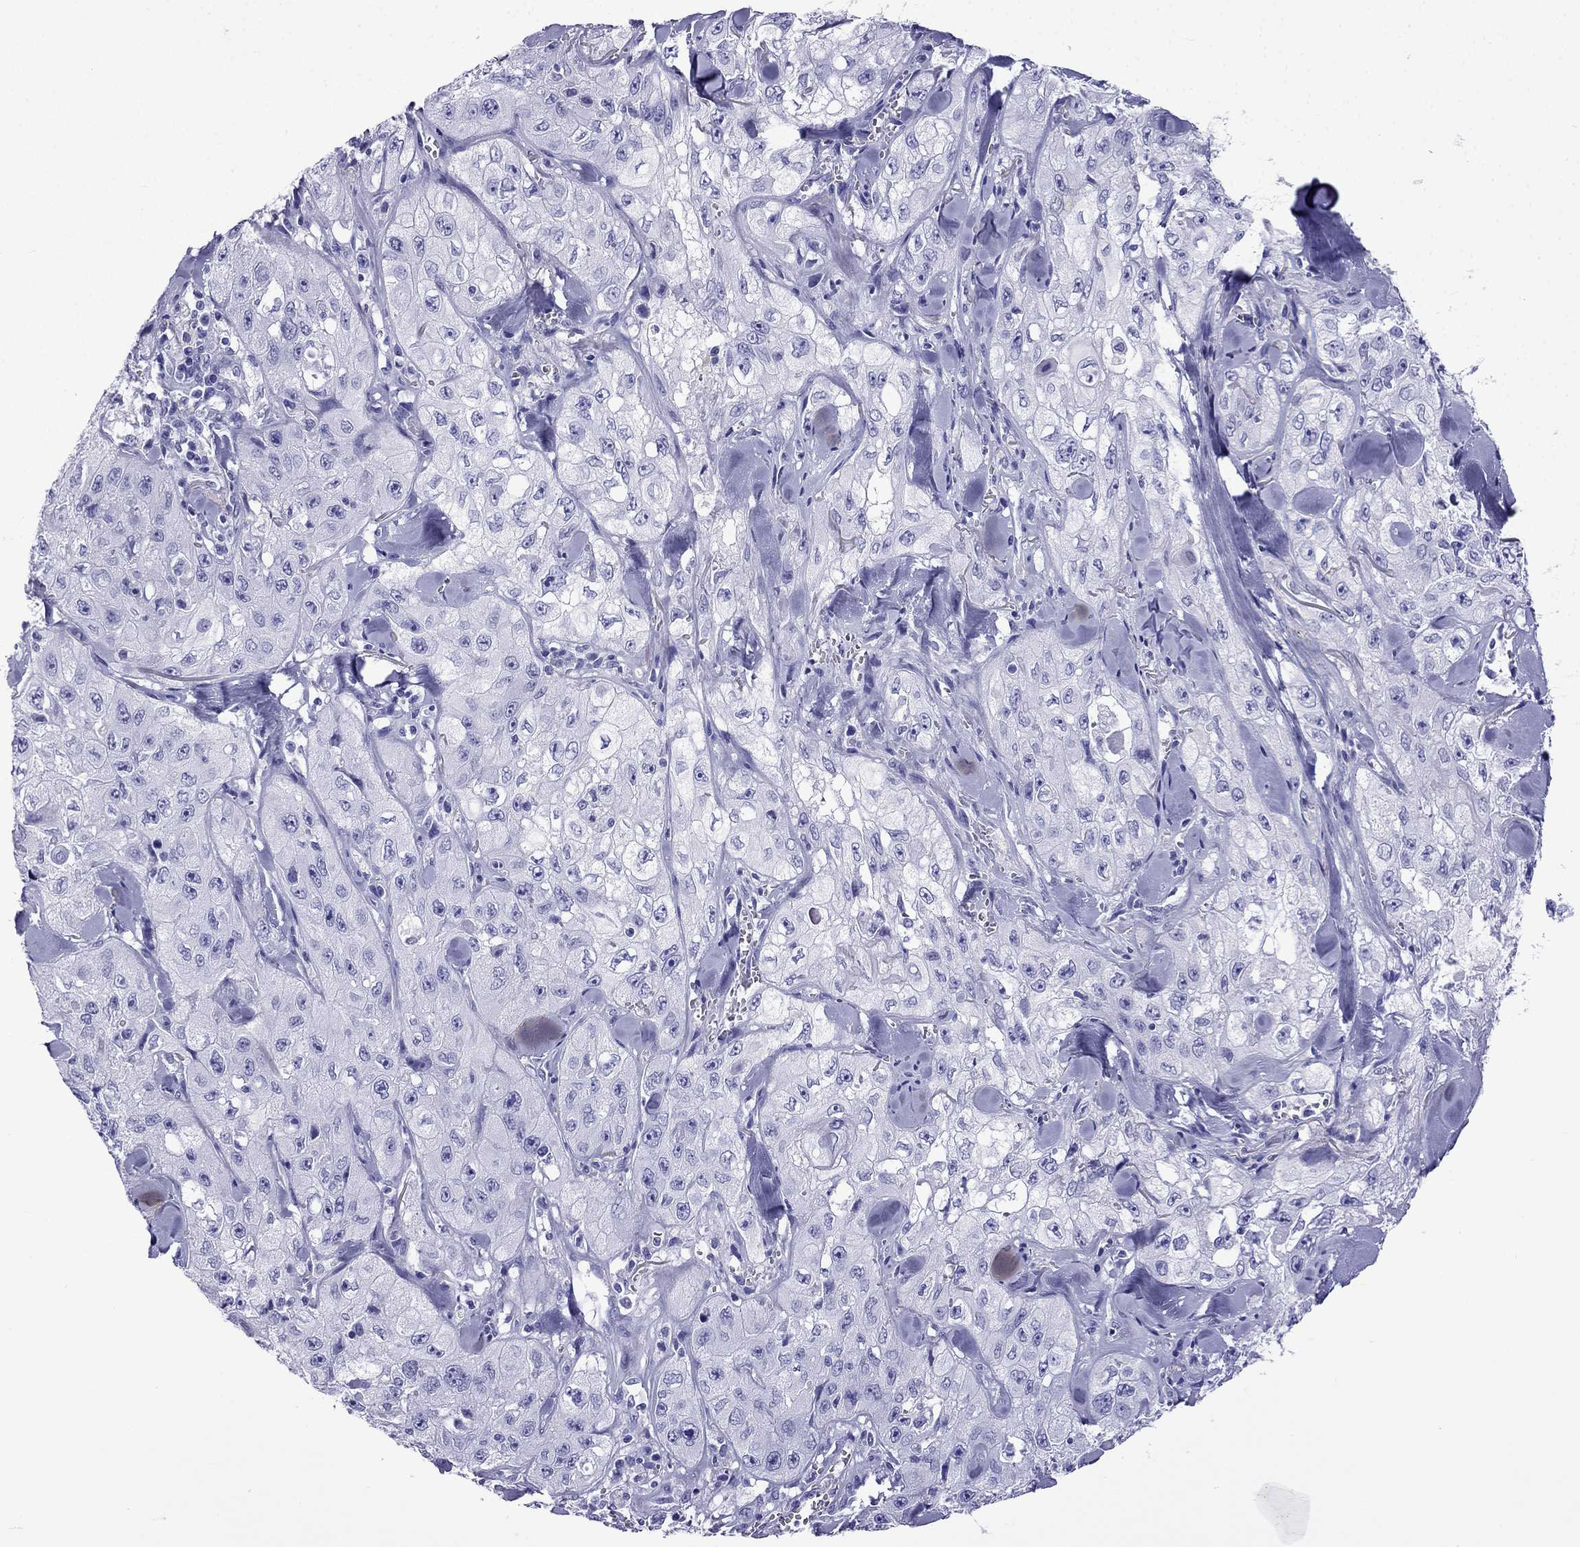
{"staining": {"intensity": "negative", "quantity": "none", "location": "none"}, "tissue": "skin cancer", "cell_type": "Tumor cells", "image_type": "cancer", "snomed": [{"axis": "morphology", "description": "Squamous cell carcinoma, NOS"}, {"axis": "topography", "description": "Skin"}, {"axis": "topography", "description": "Subcutis"}], "caption": "The photomicrograph shows no staining of tumor cells in skin squamous cell carcinoma.", "gene": "ARR3", "patient": {"sex": "male", "age": 73}}